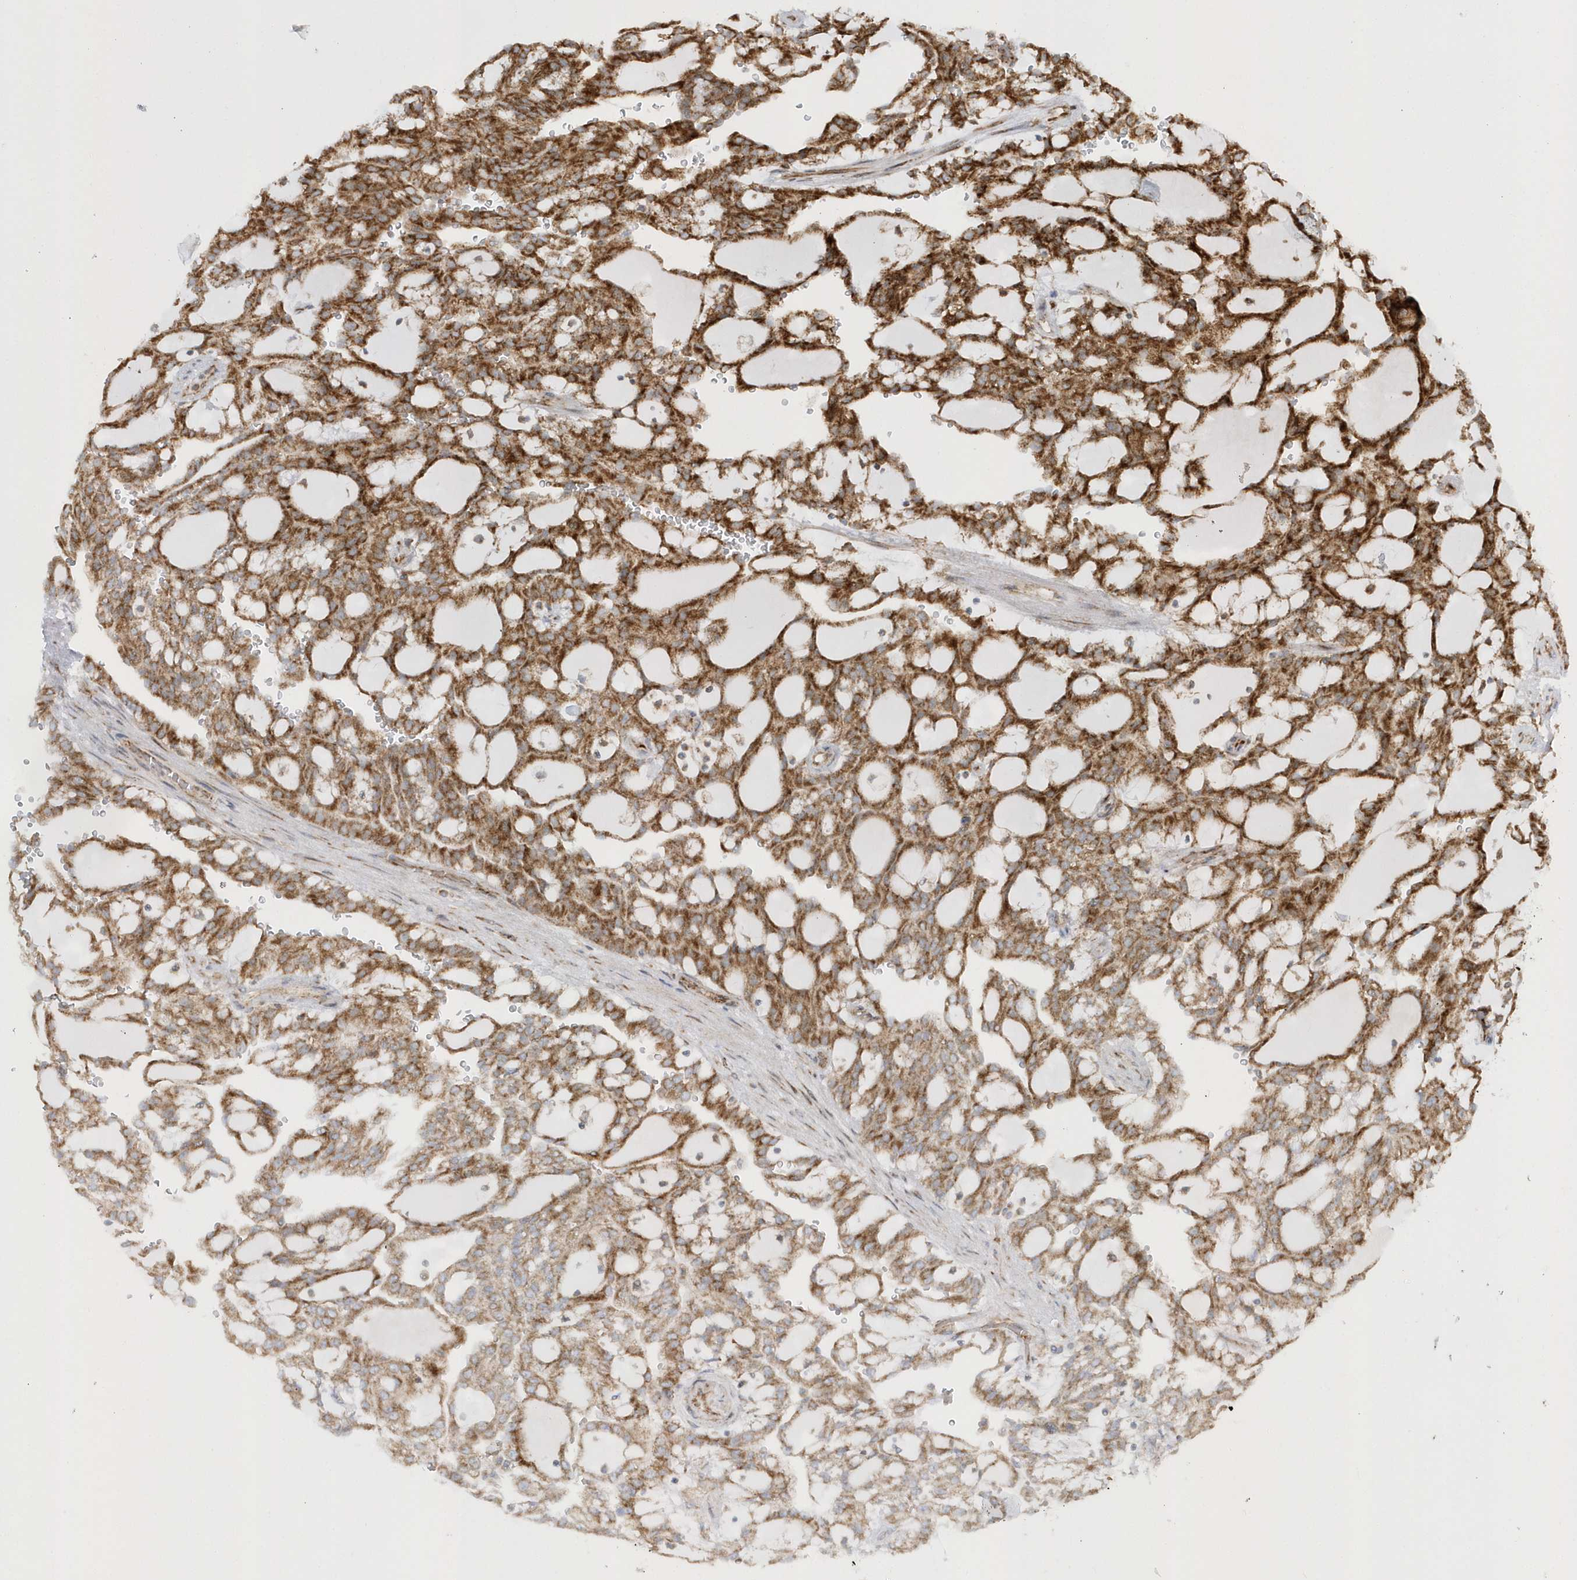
{"staining": {"intensity": "strong", "quantity": ">75%", "location": "cytoplasmic/membranous"}, "tissue": "renal cancer", "cell_type": "Tumor cells", "image_type": "cancer", "snomed": [{"axis": "morphology", "description": "Adenocarcinoma, NOS"}, {"axis": "topography", "description": "Kidney"}], "caption": "Immunohistochemistry (DAB (3,3'-diaminobenzidine)) staining of human renal cancer displays strong cytoplasmic/membranous protein positivity in about >75% of tumor cells.", "gene": "SH3BP2", "patient": {"sex": "male", "age": 63}}